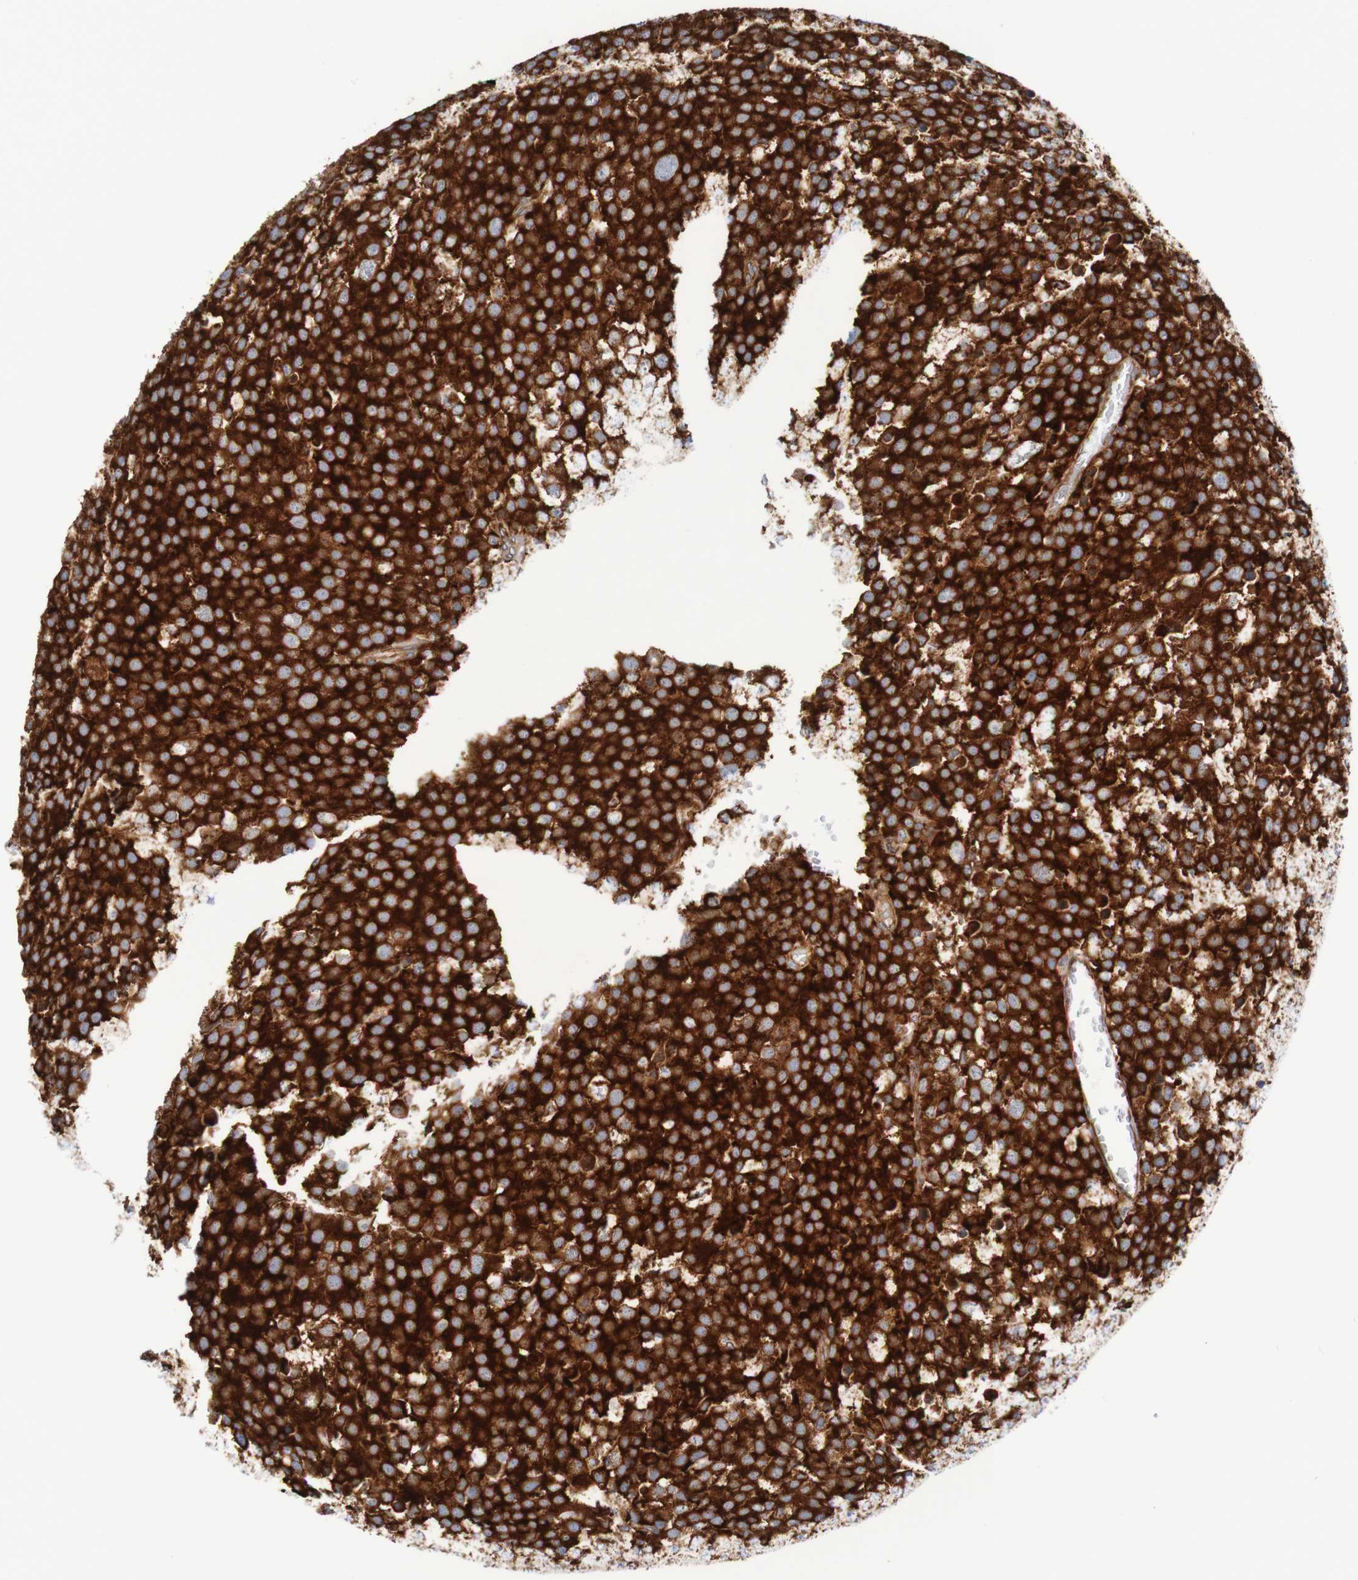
{"staining": {"intensity": "strong", "quantity": ">75%", "location": "cytoplasmic/membranous"}, "tissue": "testis cancer", "cell_type": "Tumor cells", "image_type": "cancer", "snomed": [{"axis": "morphology", "description": "Seminoma, NOS"}, {"axis": "topography", "description": "Testis"}], "caption": "A brown stain labels strong cytoplasmic/membranous positivity of a protein in human testis seminoma tumor cells.", "gene": "FXR2", "patient": {"sex": "male", "age": 71}}